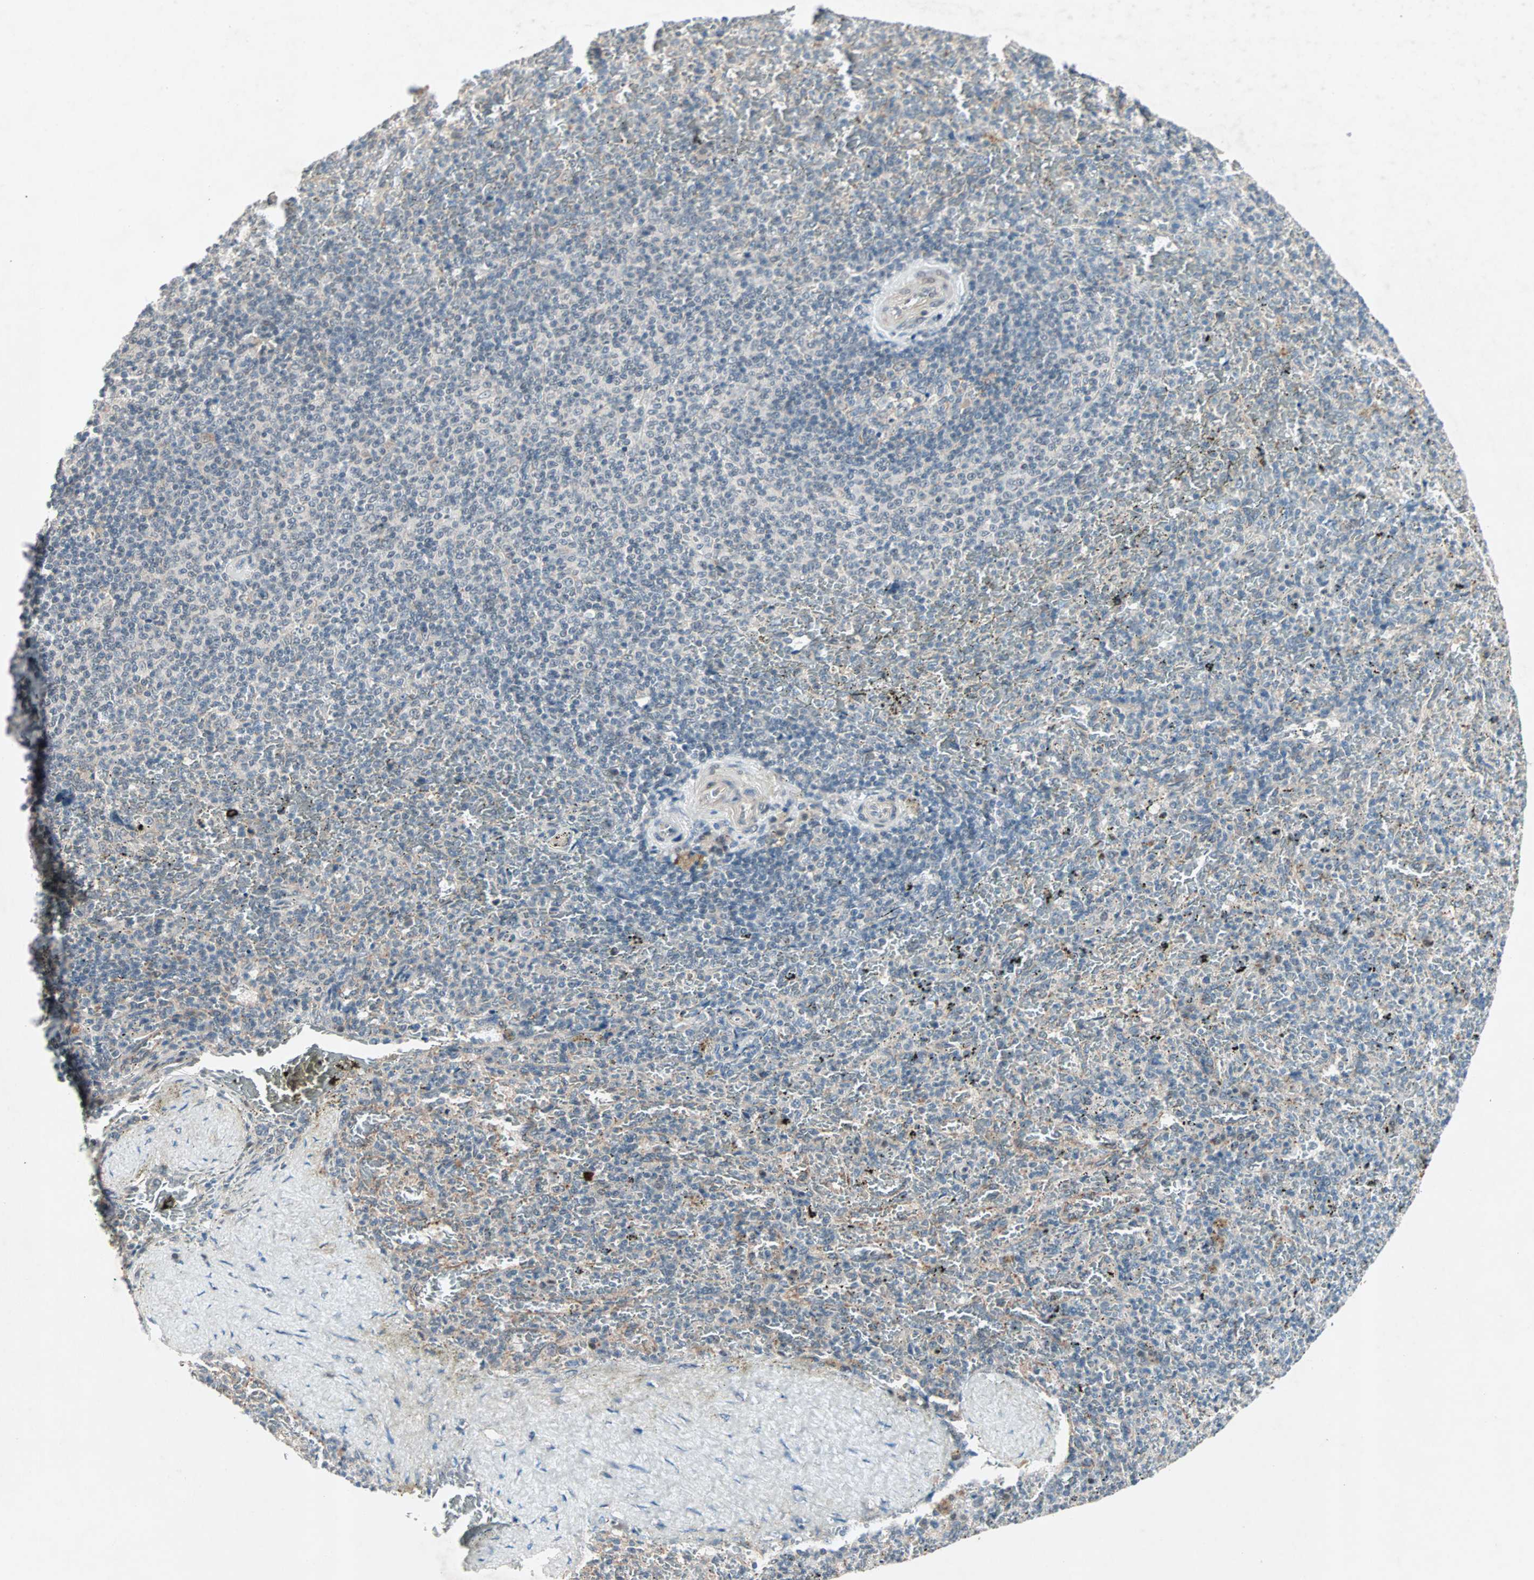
{"staining": {"intensity": "weak", "quantity": "<25%", "location": "cytoplasmic/membranous"}, "tissue": "spleen", "cell_type": "Cells in red pulp", "image_type": "normal", "snomed": [{"axis": "morphology", "description": "Normal tissue, NOS"}, {"axis": "topography", "description": "Spleen"}], "caption": "Photomicrograph shows no significant protein expression in cells in red pulp of normal spleen. The staining was performed using DAB (3,3'-diaminobenzidine) to visualize the protein expression in brown, while the nuclei were stained in blue with hematoxylin (Magnification: 20x).", "gene": "PGBD1", "patient": {"sex": "female", "age": 43}}